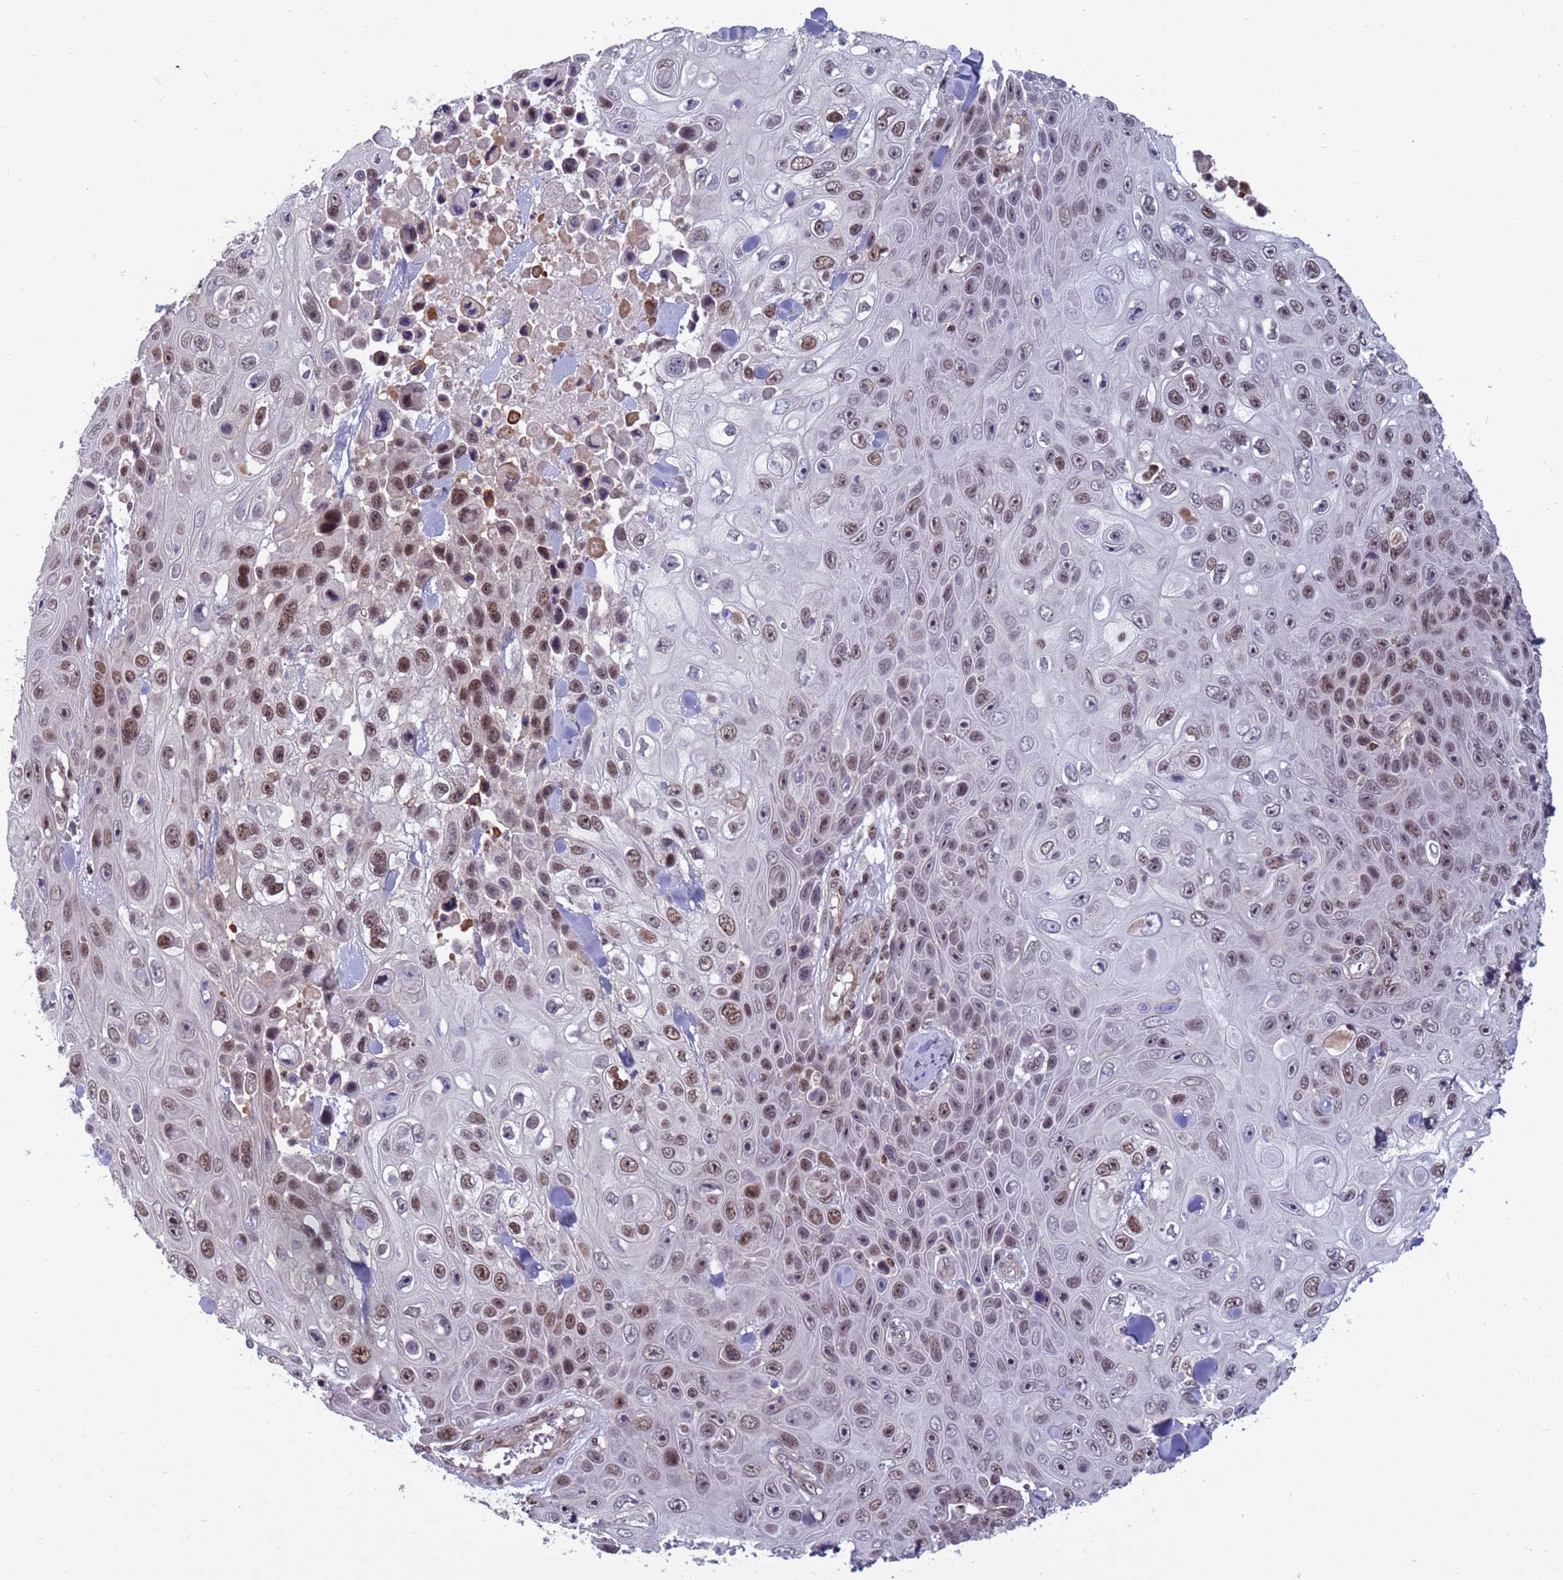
{"staining": {"intensity": "moderate", "quantity": "25%-75%", "location": "nuclear"}, "tissue": "skin cancer", "cell_type": "Tumor cells", "image_type": "cancer", "snomed": [{"axis": "morphology", "description": "Squamous cell carcinoma, NOS"}, {"axis": "topography", "description": "Skin"}], "caption": "High-power microscopy captured an IHC image of skin cancer, revealing moderate nuclear expression in approximately 25%-75% of tumor cells.", "gene": "NSL1", "patient": {"sex": "male", "age": 82}}